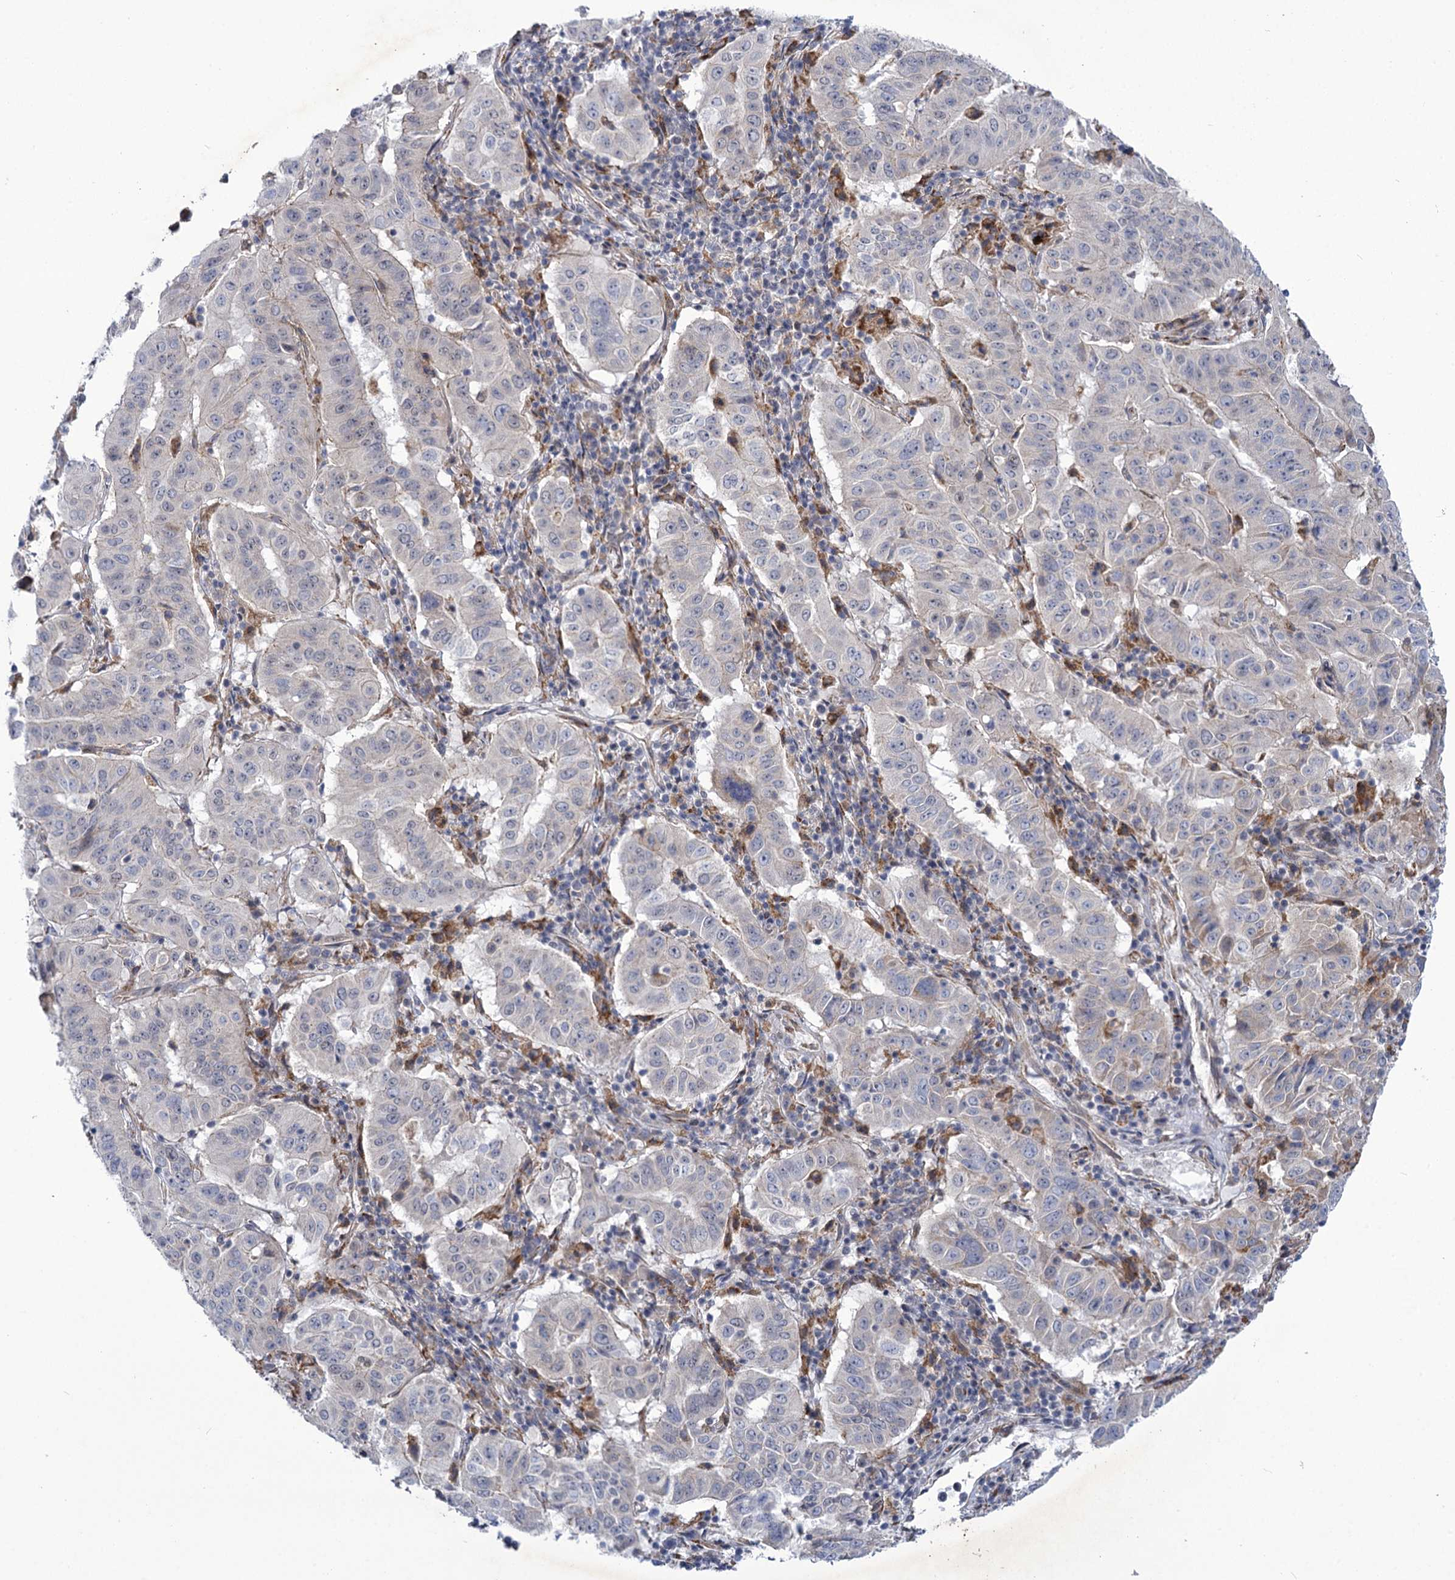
{"staining": {"intensity": "negative", "quantity": "none", "location": "none"}, "tissue": "pancreatic cancer", "cell_type": "Tumor cells", "image_type": "cancer", "snomed": [{"axis": "morphology", "description": "Adenocarcinoma, NOS"}, {"axis": "topography", "description": "Pancreas"}], "caption": "This histopathology image is of pancreatic adenocarcinoma stained with IHC to label a protein in brown with the nuclei are counter-stained blue. There is no expression in tumor cells.", "gene": "MBLAC2", "patient": {"sex": "male", "age": 63}}